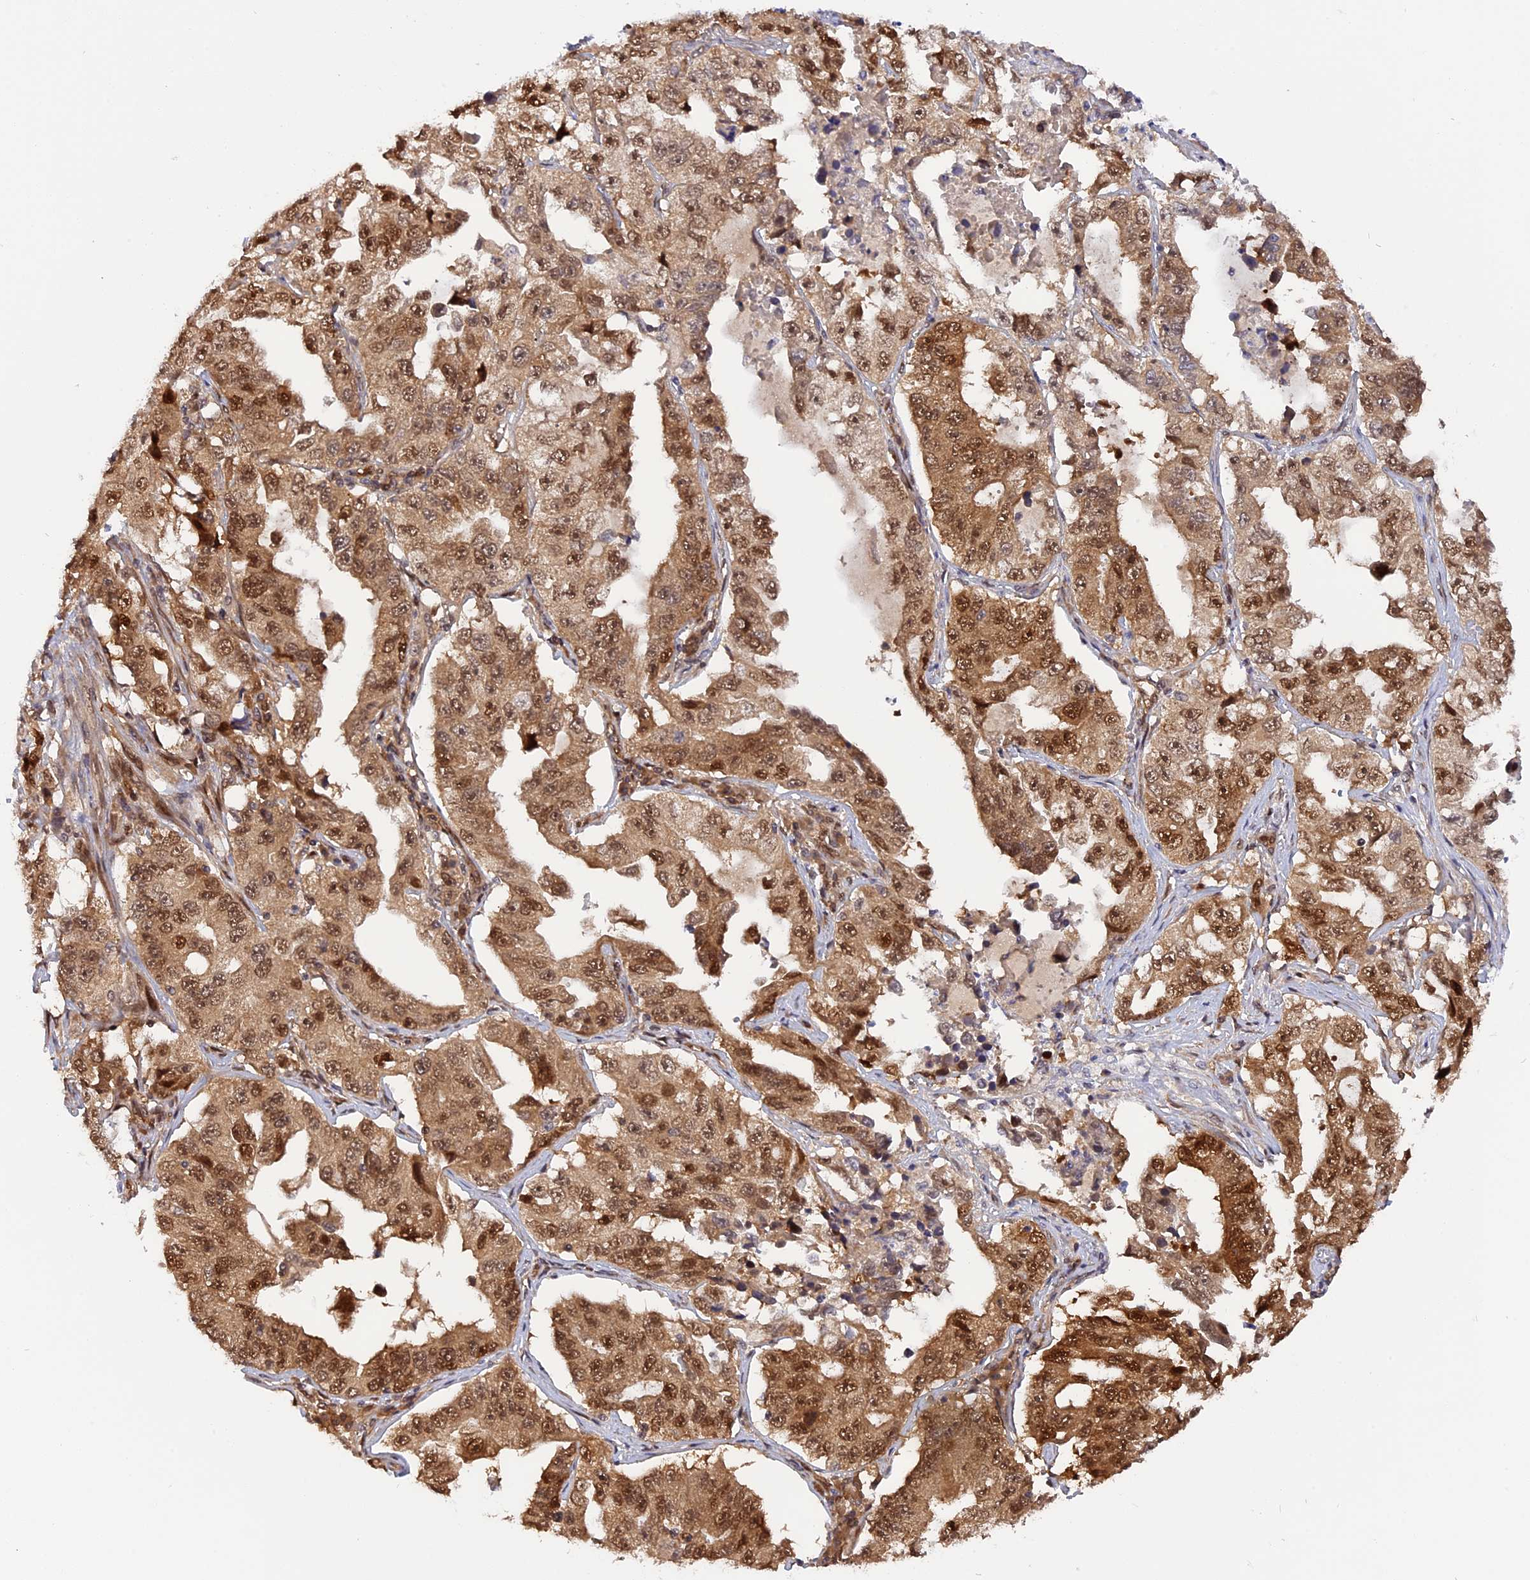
{"staining": {"intensity": "moderate", "quantity": ">75%", "location": "cytoplasmic/membranous,nuclear"}, "tissue": "lung cancer", "cell_type": "Tumor cells", "image_type": "cancer", "snomed": [{"axis": "morphology", "description": "Adenocarcinoma, NOS"}, {"axis": "topography", "description": "Lung"}], "caption": "Immunohistochemistry (IHC) image of neoplastic tissue: lung cancer (adenocarcinoma) stained using immunohistochemistry exhibits medium levels of moderate protein expression localized specifically in the cytoplasmic/membranous and nuclear of tumor cells, appearing as a cytoplasmic/membranous and nuclear brown color.", "gene": "ZNF428", "patient": {"sex": "female", "age": 51}}